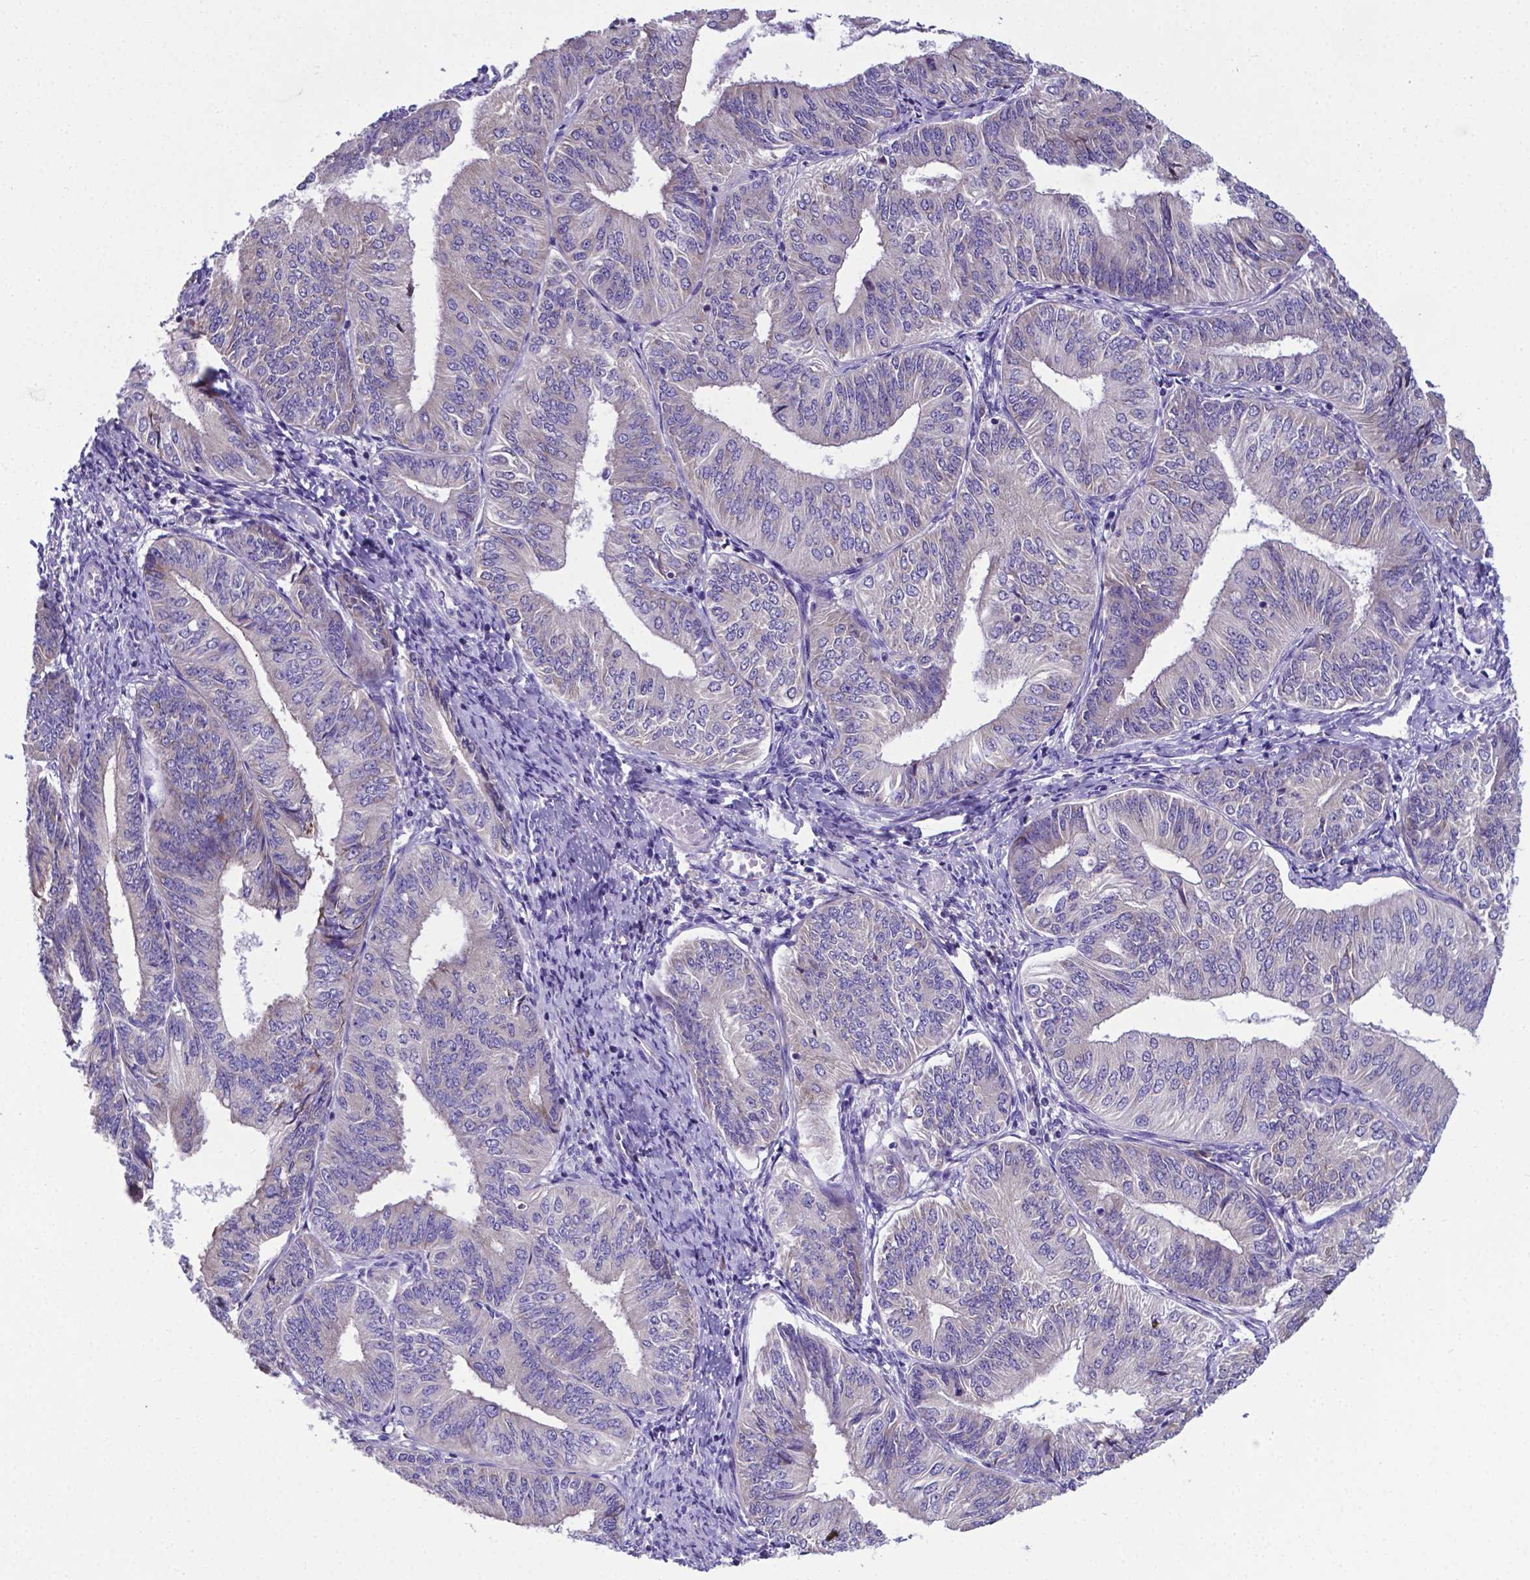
{"staining": {"intensity": "negative", "quantity": "none", "location": "none"}, "tissue": "endometrial cancer", "cell_type": "Tumor cells", "image_type": "cancer", "snomed": [{"axis": "morphology", "description": "Adenocarcinoma, NOS"}, {"axis": "topography", "description": "Endometrium"}], "caption": "Immunohistochemistry of endometrial cancer (adenocarcinoma) reveals no staining in tumor cells. (Immunohistochemistry (ihc), brightfield microscopy, high magnification).", "gene": "RPL6", "patient": {"sex": "female", "age": 58}}